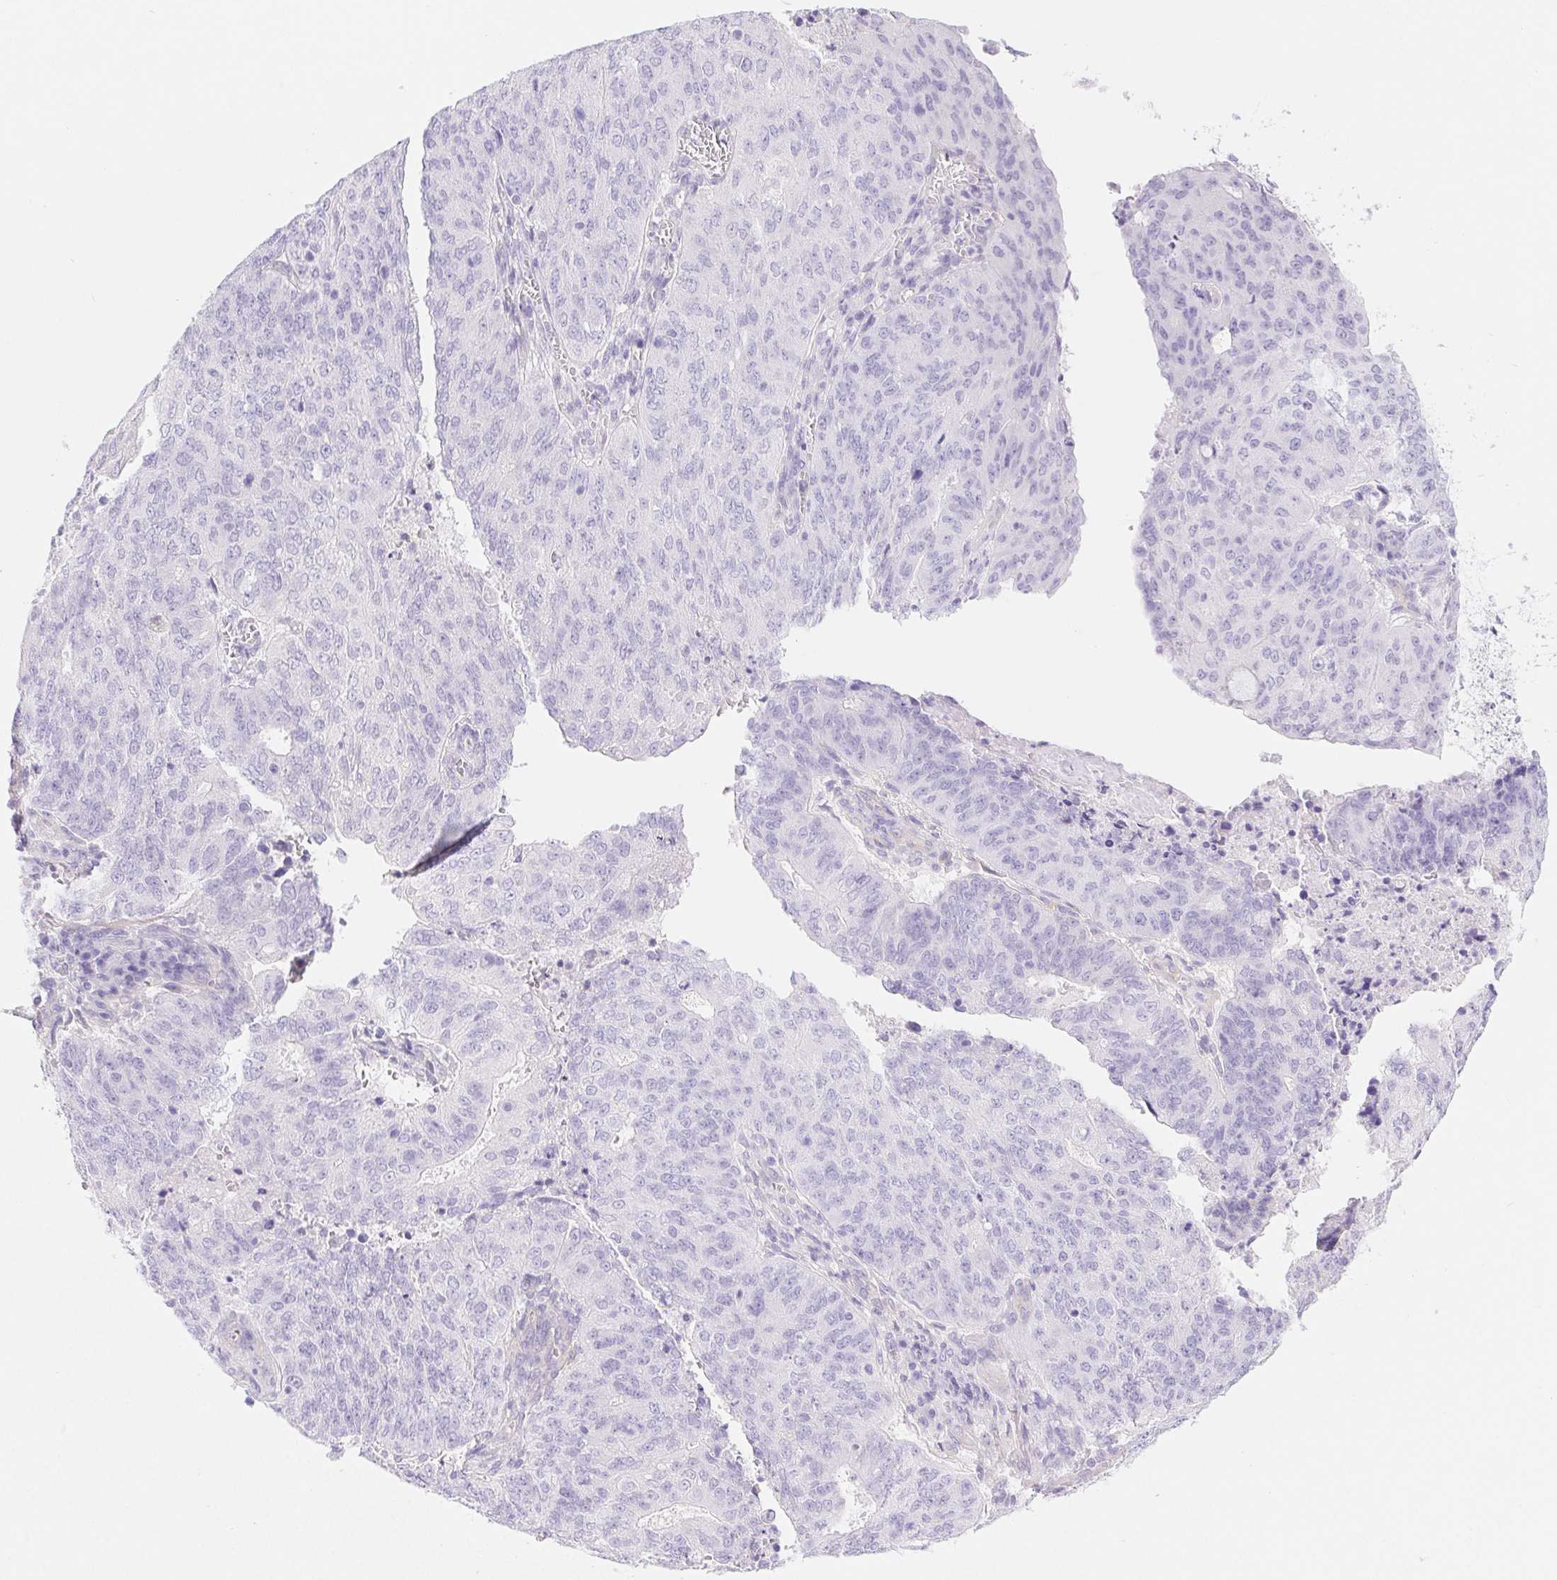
{"staining": {"intensity": "negative", "quantity": "none", "location": "none"}, "tissue": "endometrial cancer", "cell_type": "Tumor cells", "image_type": "cancer", "snomed": [{"axis": "morphology", "description": "Adenocarcinoma, NOS"}, {"axis": "topography", "description": "Endometrium"}], "caption": "The image shows no staining of tumor cells in endometrial adenocarcinoma.", "gene": "PNLIP", "patient": {"sex": "female", "age": 82}}